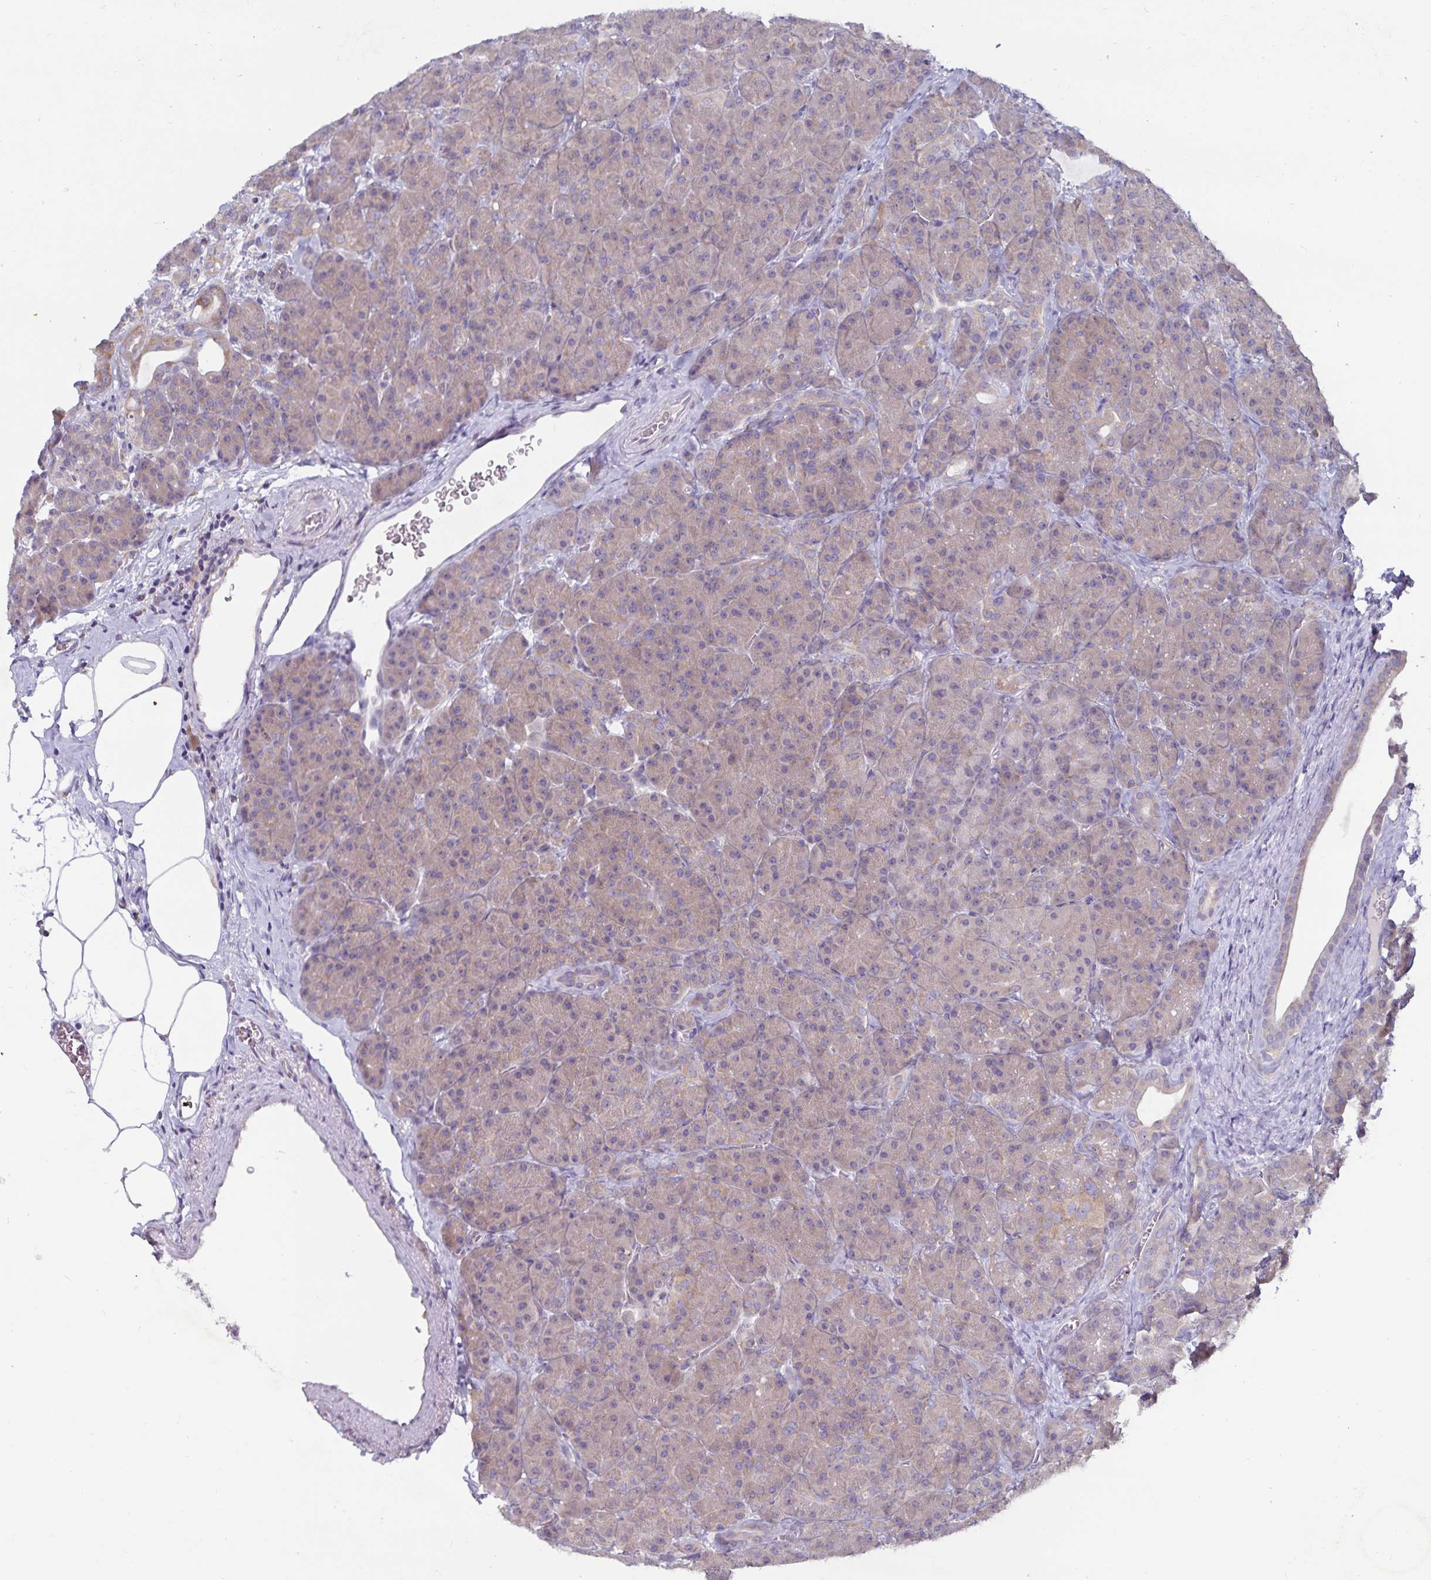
{"staining": {"intensity": "weak", "quantity": ">75%", "location": "cytoplasmic/membranous"}, "tissue": "pancreas", "cell_type": "Exocrine glandular cells", "image_type": "normal", "snomed": [{"axis": "morphology", "description": "Normal tissue, NOS"}, {"axis": "topography", "description": "Pancreas"}], "caption": "The micrograph displays staining of unremarkable pancreas, revealing weak cytoplasmic/membranous protein expression (brown color) within exocrine glandular cells.", "gene": "FAM120A", "patient": {"sex": "male", "age": 57}}